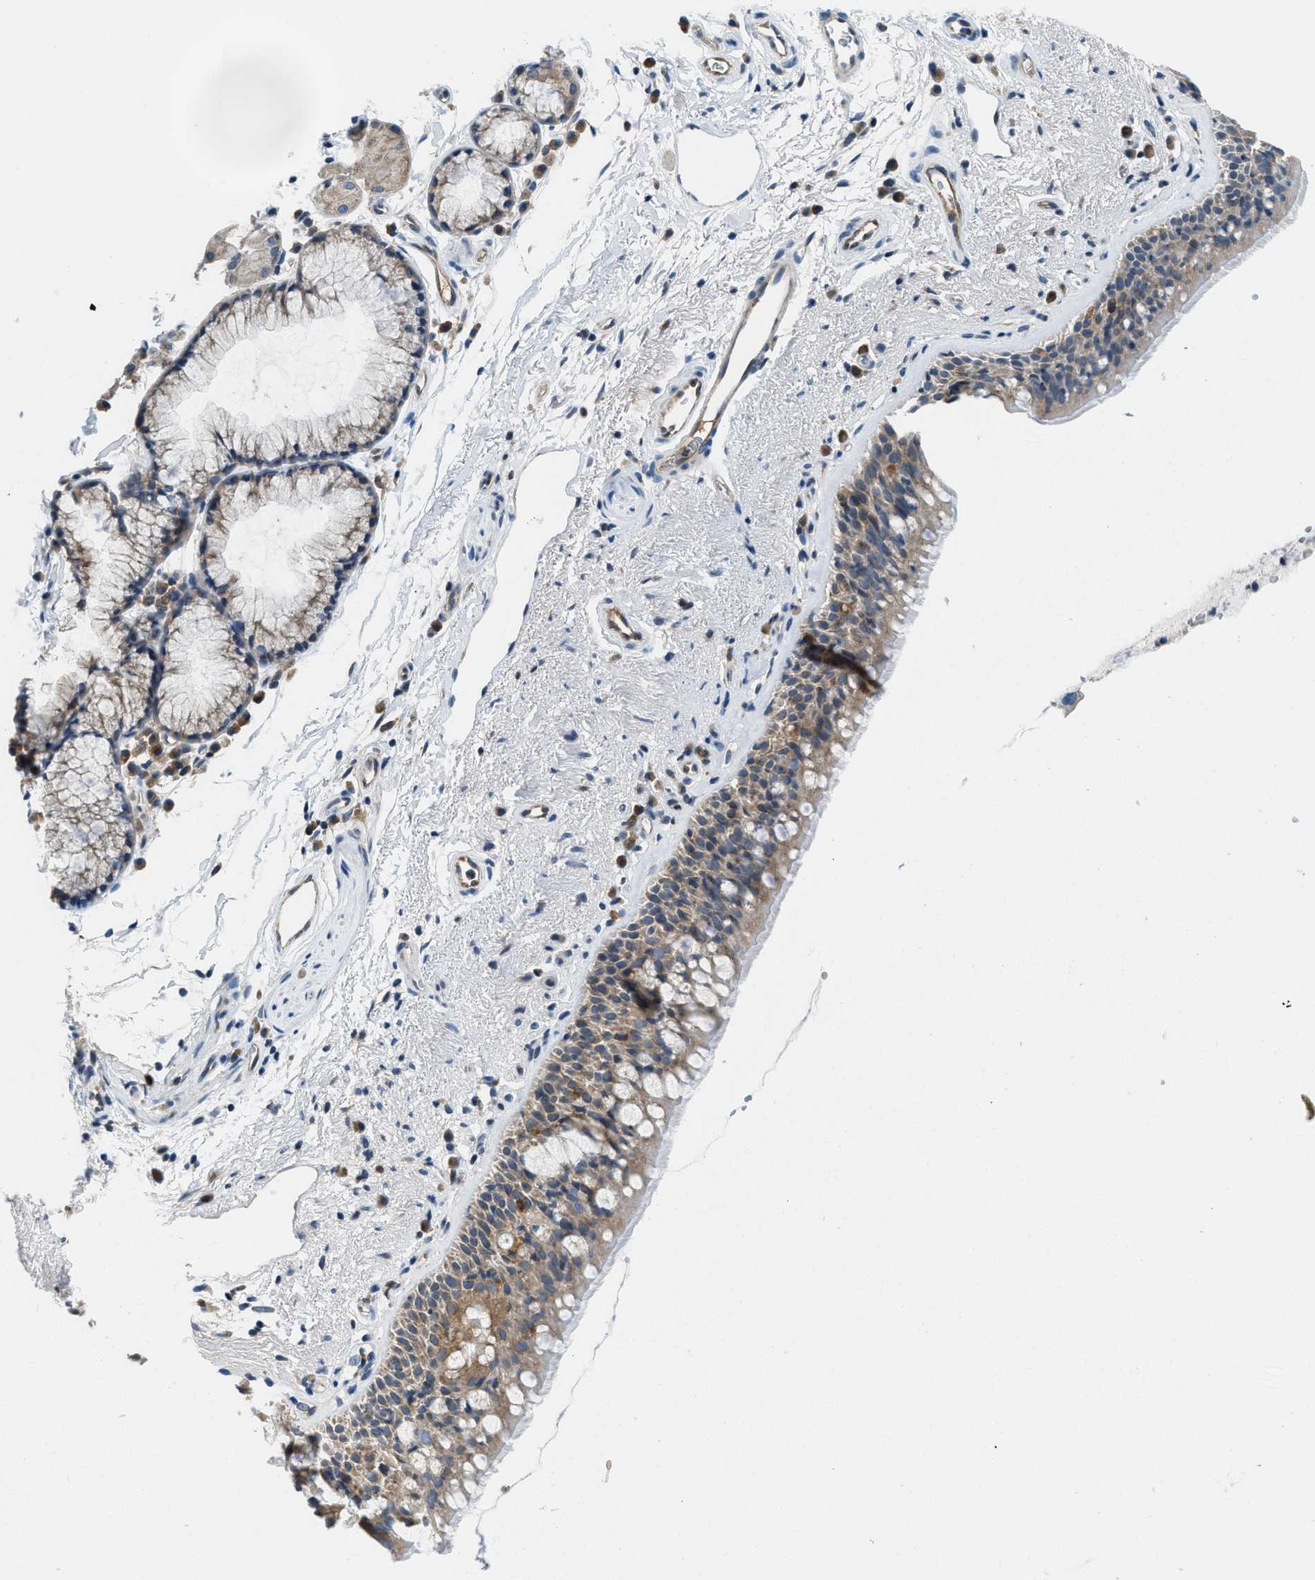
{"staining": {"intensity": "weak", "quantity": ">75%", "location": "cytoplasmic/membranous"}, "tissue": "bronchus", "cell_type": "Respiratory epithelial cells", "image_type": "normal", "snomed": [{"axis": "morphology", "description": "Normal tissue, NOS"}, {"axis": "topography", "description": "Bronchus"}], "caption": "Immunohistochemical staining of unremarkable human bronchus exhibits >75% levels of weak cytoplasmic/membranous protein staining in approximately >75% of respiratory epithelial cells.", "gene": "BCAP31", "patient": {"sex": "female", "age": 54}}